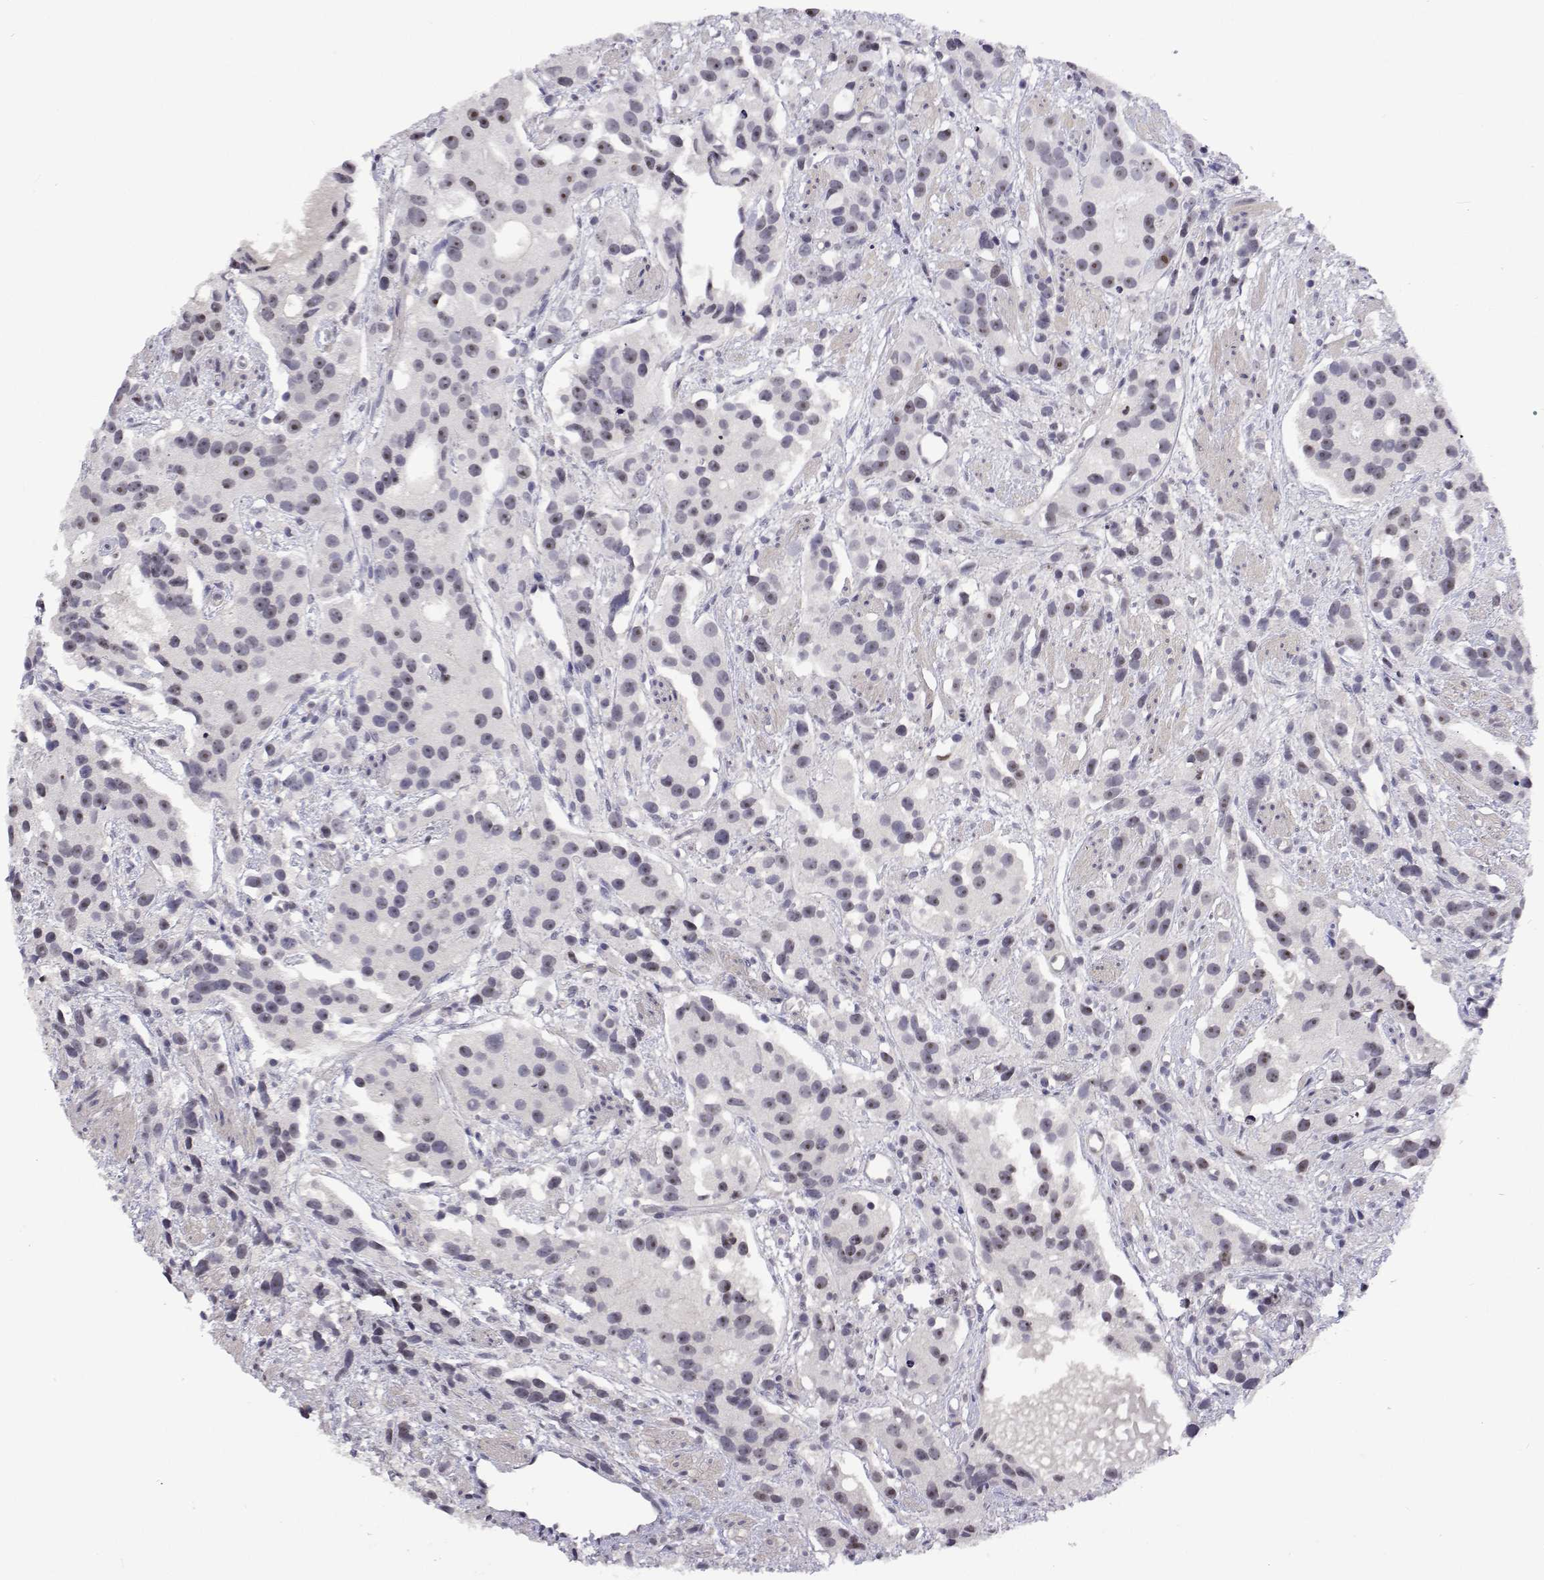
{"staining": {"intensity": "weak", "quantity": "<25%", "location": "nuclear"}, "tissue": "prostate cancer", "cell_type": "Tumor cells", "image_type": "cancer", "snomed": [{"axis": "morphology", "description": "Adenocarcinoma, High grade"}, {"axis": "topography", "description": "Prostate"}], "caption": "High power microscopy micrograph of an immunohistochemistry micrograph of prostate cancer (high-grade adenocarcinoma), revealing no significant positivity in tumor cells. (IHC, brightfield microscopy, high magnification).", "gene": "NHP2", "patient": {"sex": "male", "age": 68}}